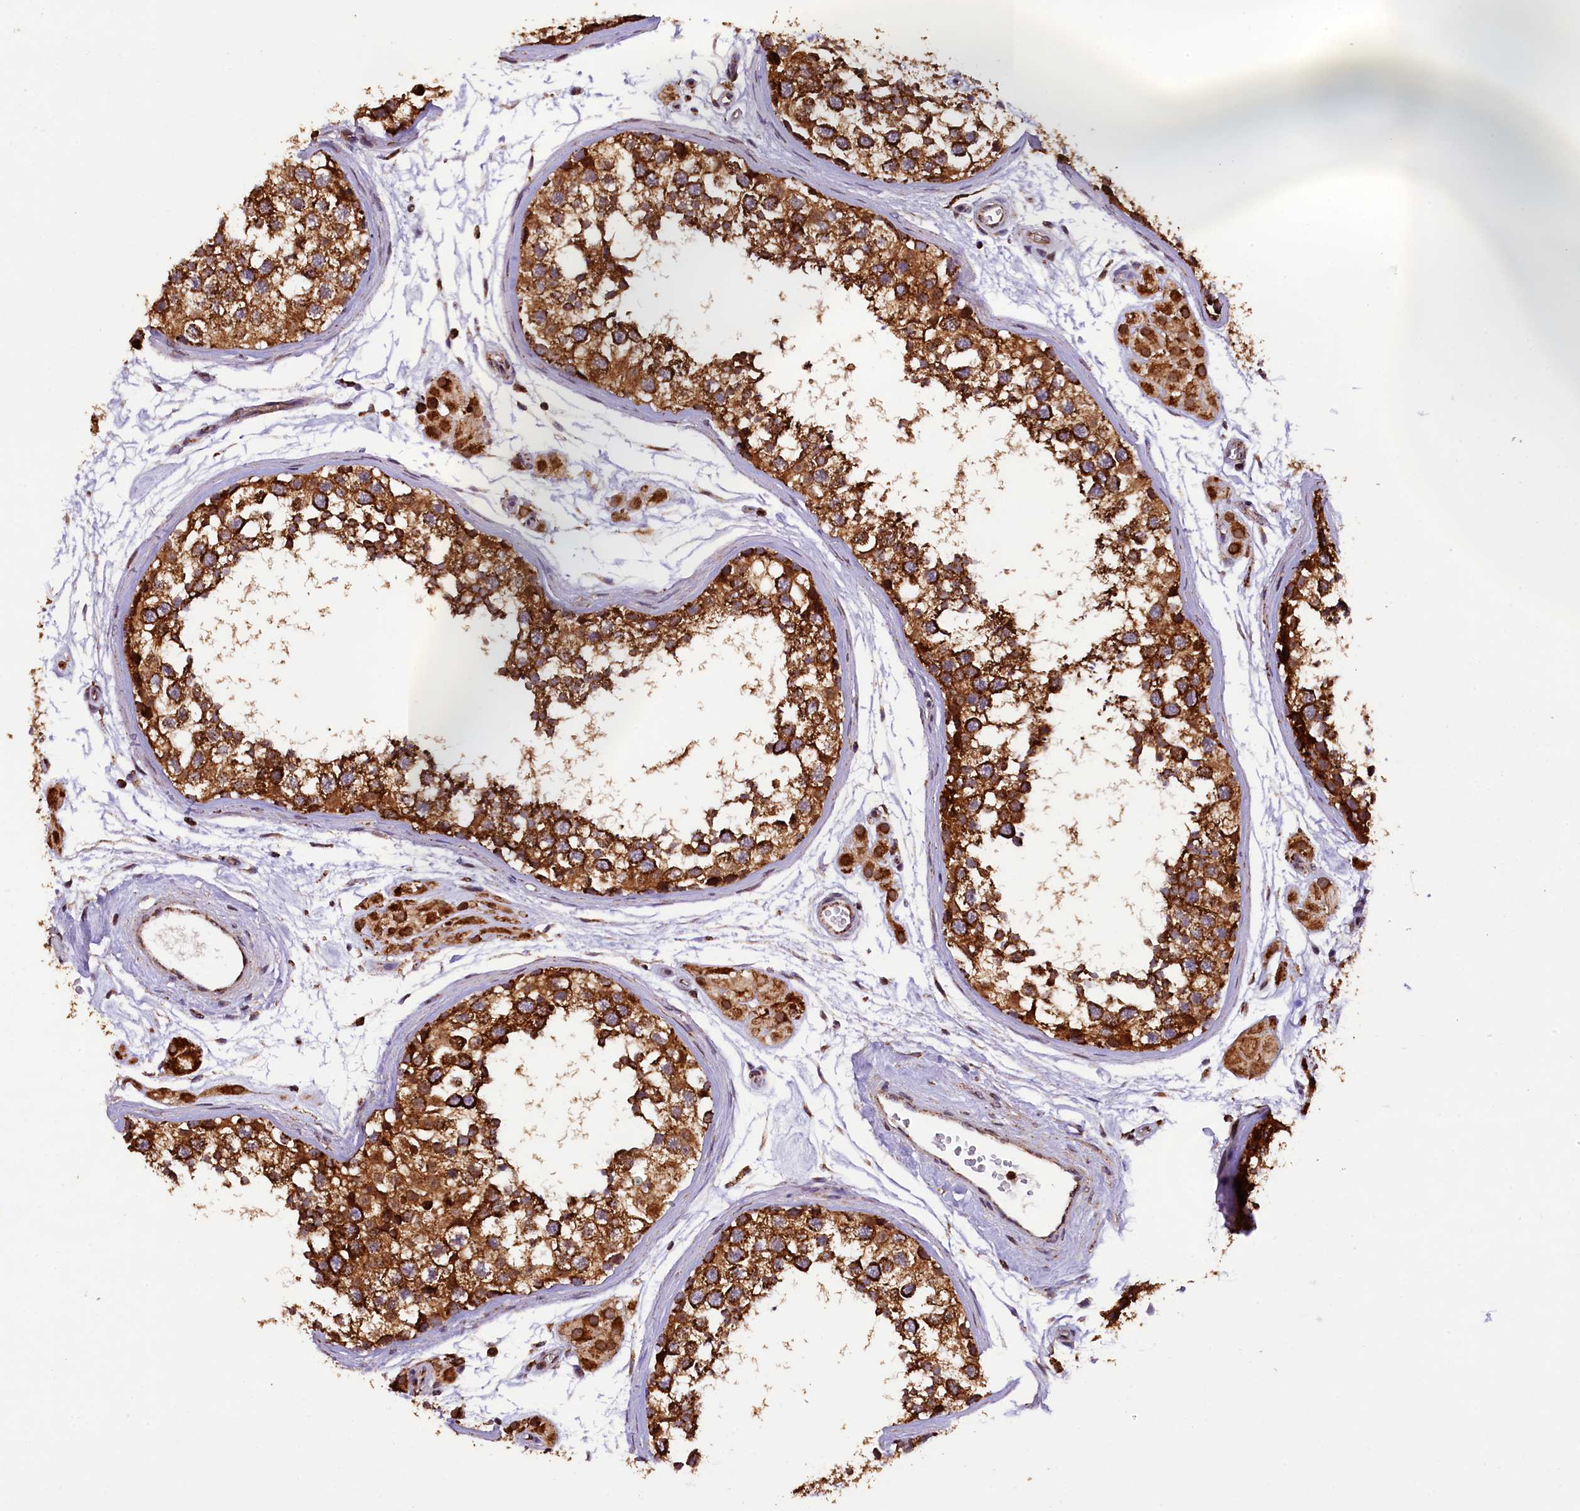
{"staining": {"intensity": "strong", "quantity": ">75%", "location": "cytoplasmic/membranous"}, "tissue": "testis", "cell_type": "Cells in seminiferous ducts", "image_type": "normal", "snomed": [{"axis": "morphology", "description": "Normal tissue, NOS"}, {"axis": "topography", "description": "Testis"}], "caption": "An immunohistochemistry image of benign tissue is shown. Protein staining in brown highlights strong cytoplasmic/membranous positivity in testis within cells in seminiferous ducts.", "gene": "KLC2", "patient": {"sex": "male", "age": 56}}